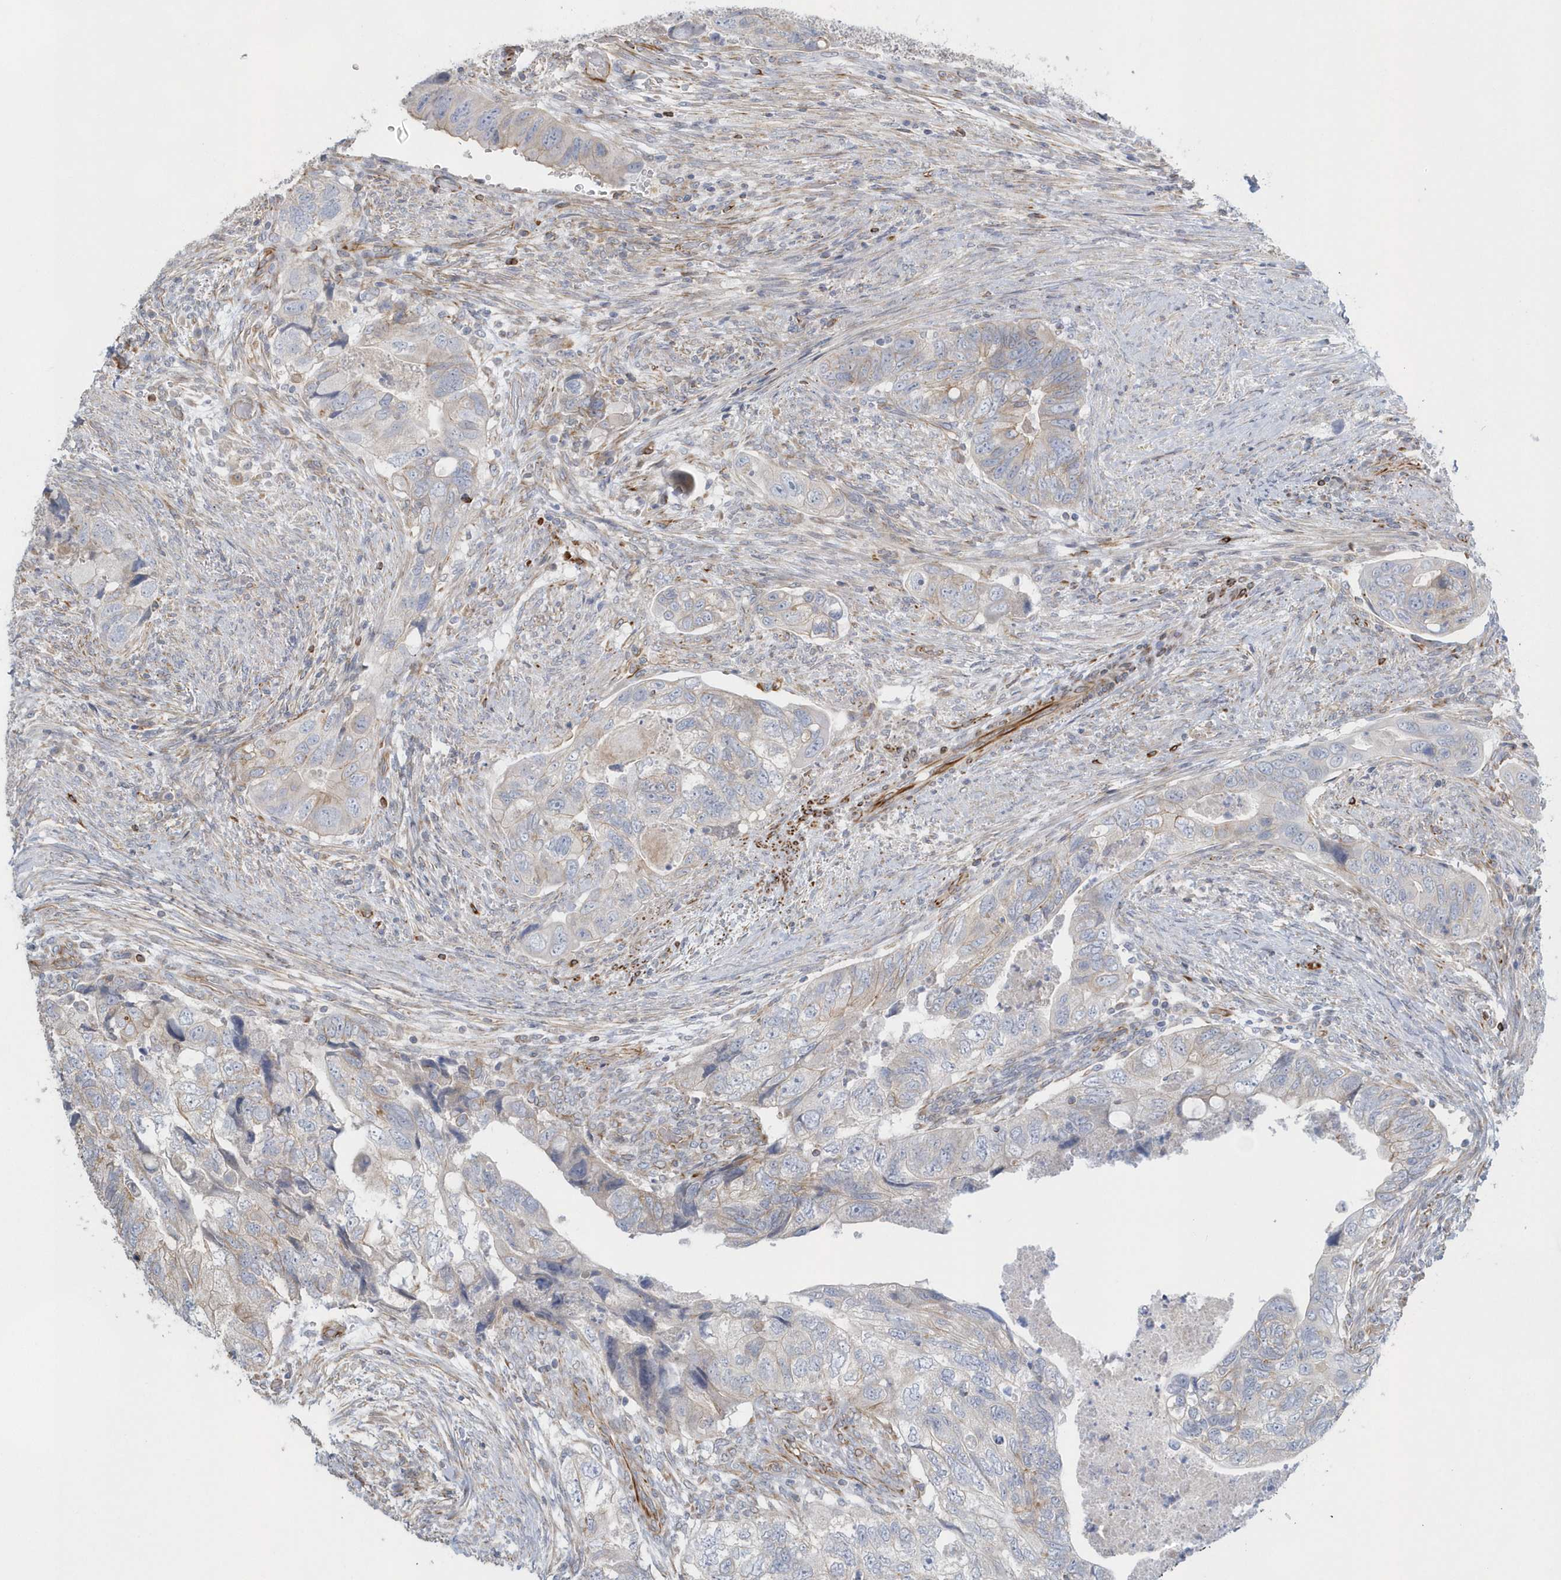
{"staining": {"intensity": "negative", "quantity": "none", "location": "none"}, "tissue": "colorectal cancer", "cell_type": "Tumor cells", "image_type": "cancer", "snomed": [{"axis": "morphology", "description": "Adenocarcinoma, NOS"}, {"axis": "topography", "description": "Rectum"}], "caption": "An immunohistochemistry histopathology image of colorectal cancer is shown. There is no staining in tumor cells of colorectal cancer.", "gene": "RAB17", "patient": {"sex": "male", "age": 63}}